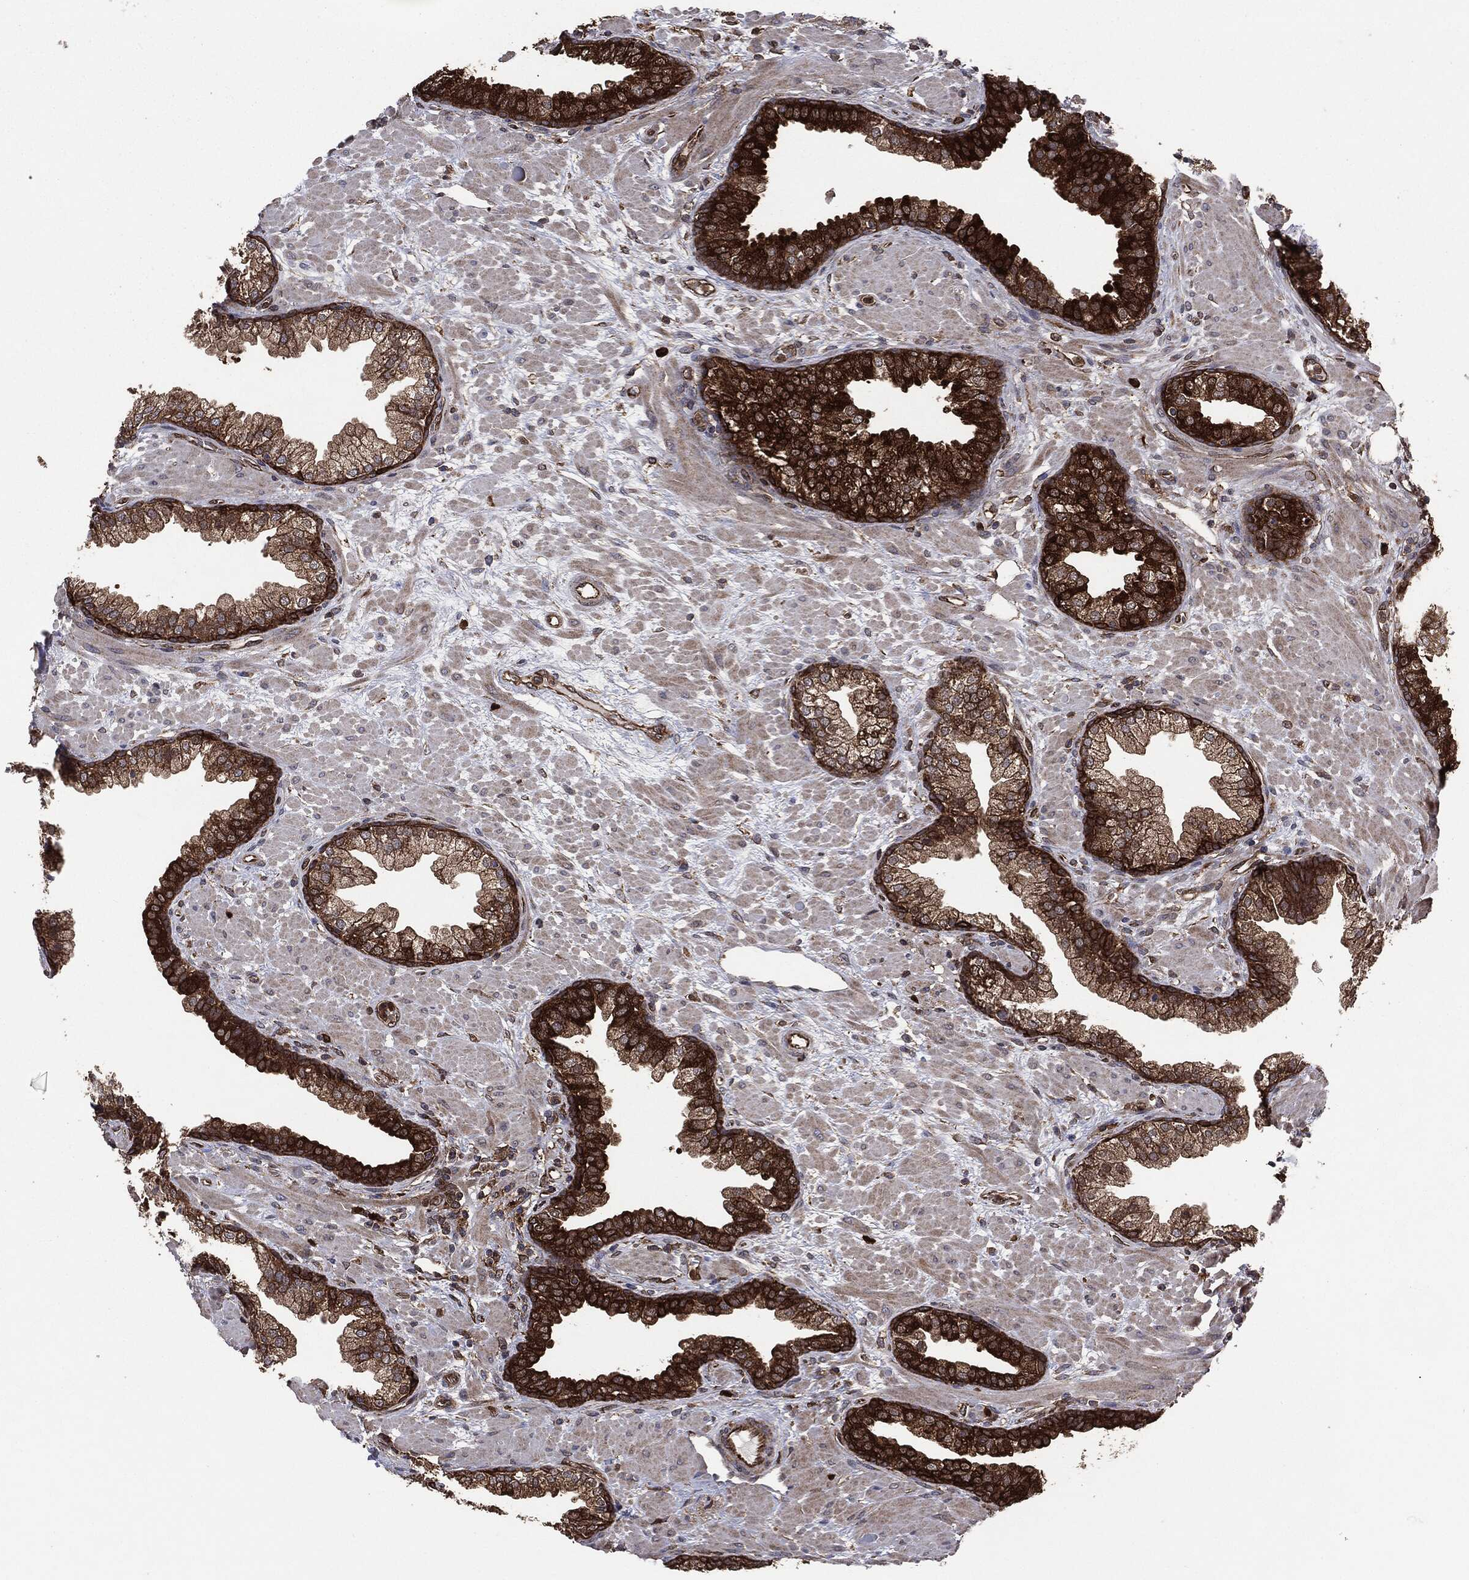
{"staining": {"intensity": "strong", "quantity": "25%-75%", "location": "cytoplasmic/membranous"}, "tissue": "prostate", "cell_type": "Glandular cells", "image_type": "normal", "snomed": [{"axis": "morphology", "description": "Normal tissue, NOS"}, {"axis": "topography", "description": "Prostate"}], "caption": "Prostate stained with DAB IHC demonstrates high levels of strong cytoplasmic/membranous expression in approximately 25%-75% of glandular cells.", "gene": "NME1", "patient": {"sex": "male", "age": 63}}